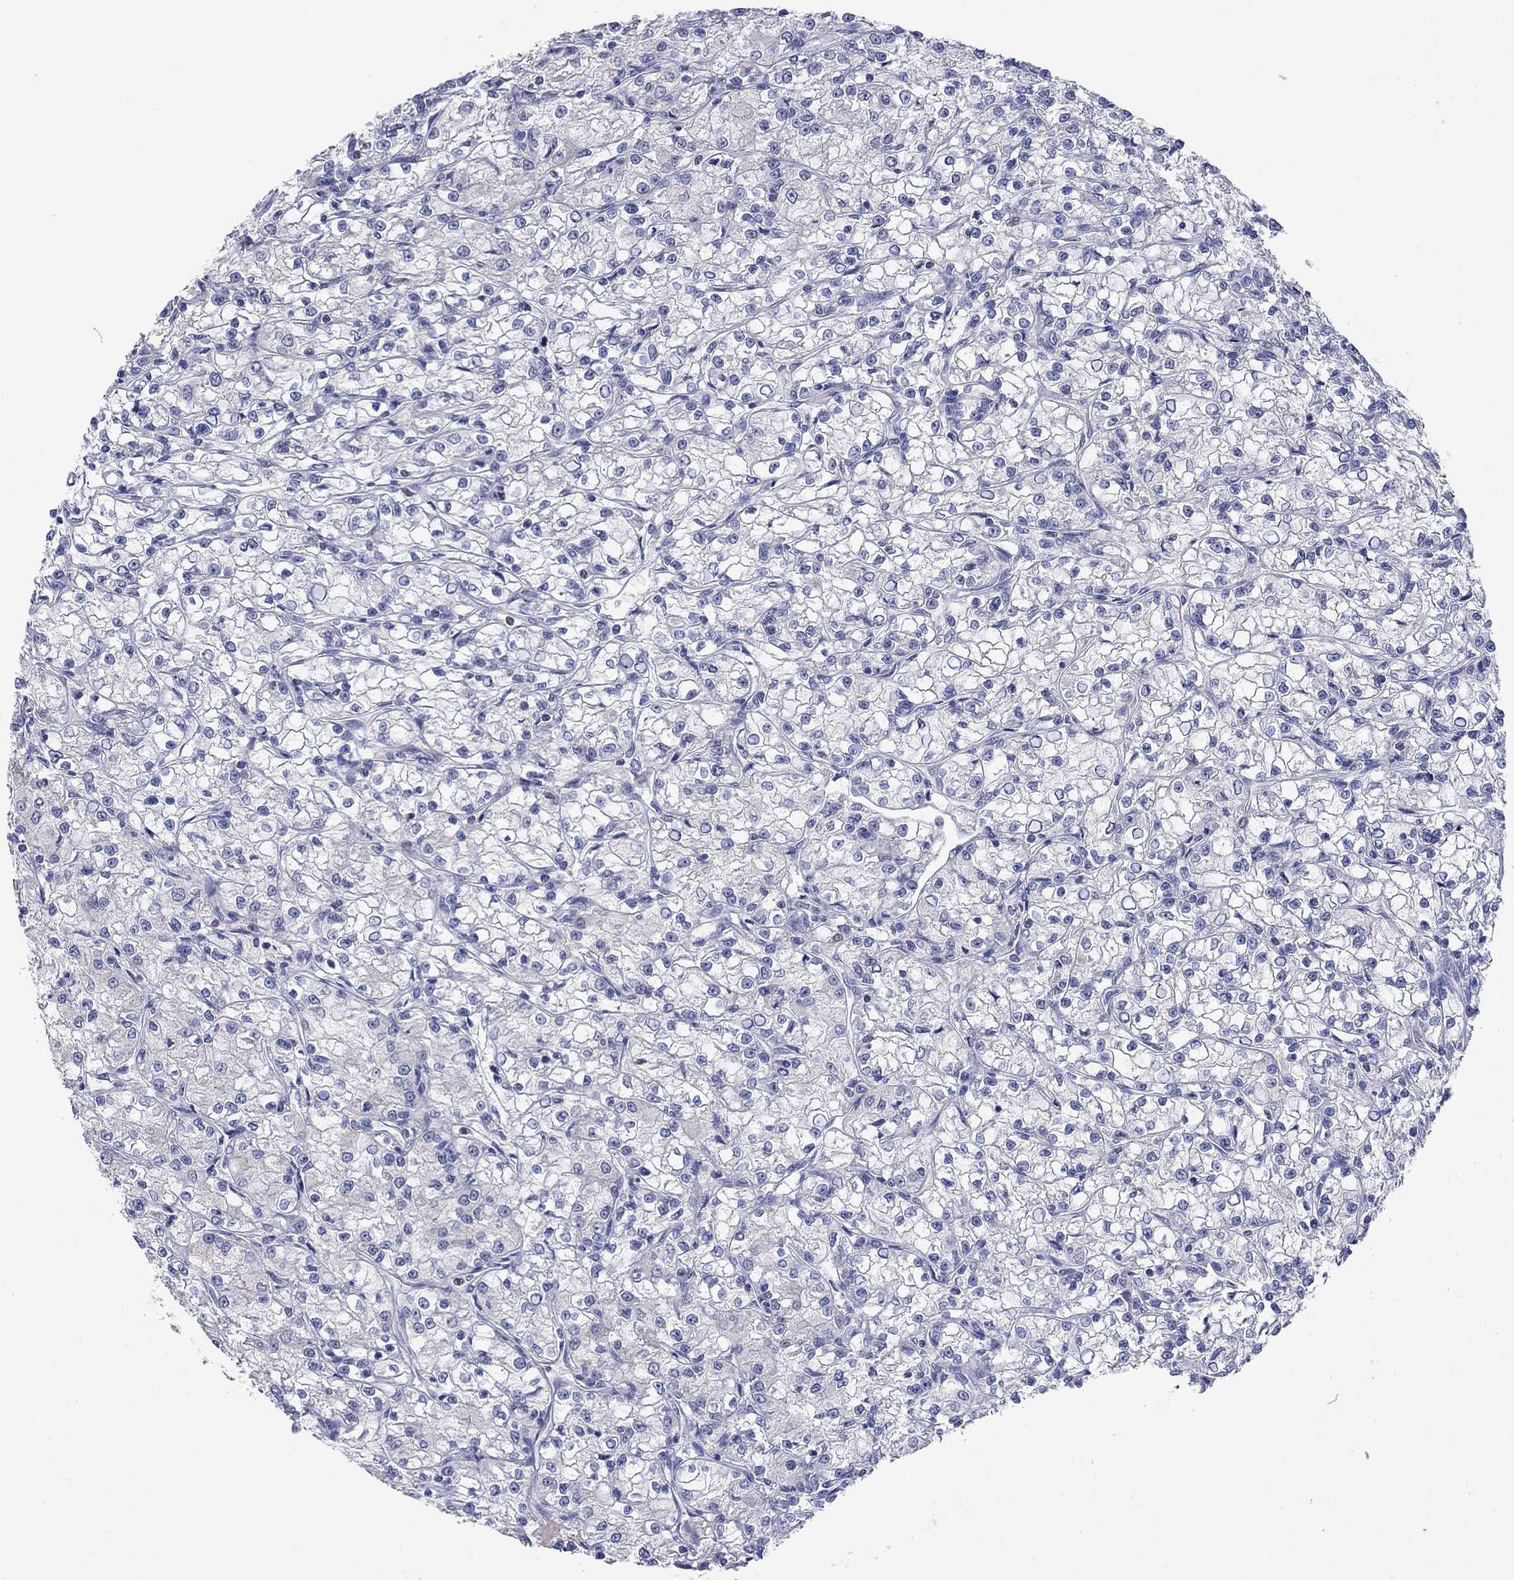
{"staining": {"intensity": "negative", "quantity": "none", "location": "none"}, "tissue": "renal cancer", "cell_type": "Tumor cells", "image_type": "cancer", "snomed": [{"axis": "morphology", "description": "Adenocarcinoma, NOS"}, {"axis": "topography", "description": "Kidney"}], "caption": "IHC photomicrograph of renal cancer stained for a protein (brown), which exhibits no positivity in tumor cells. (DAB (3,3'-diaminobenzidine) IHC, high magnification).", "gene": "LRFN4", "patient": {"sex": "female", "age": 59}}